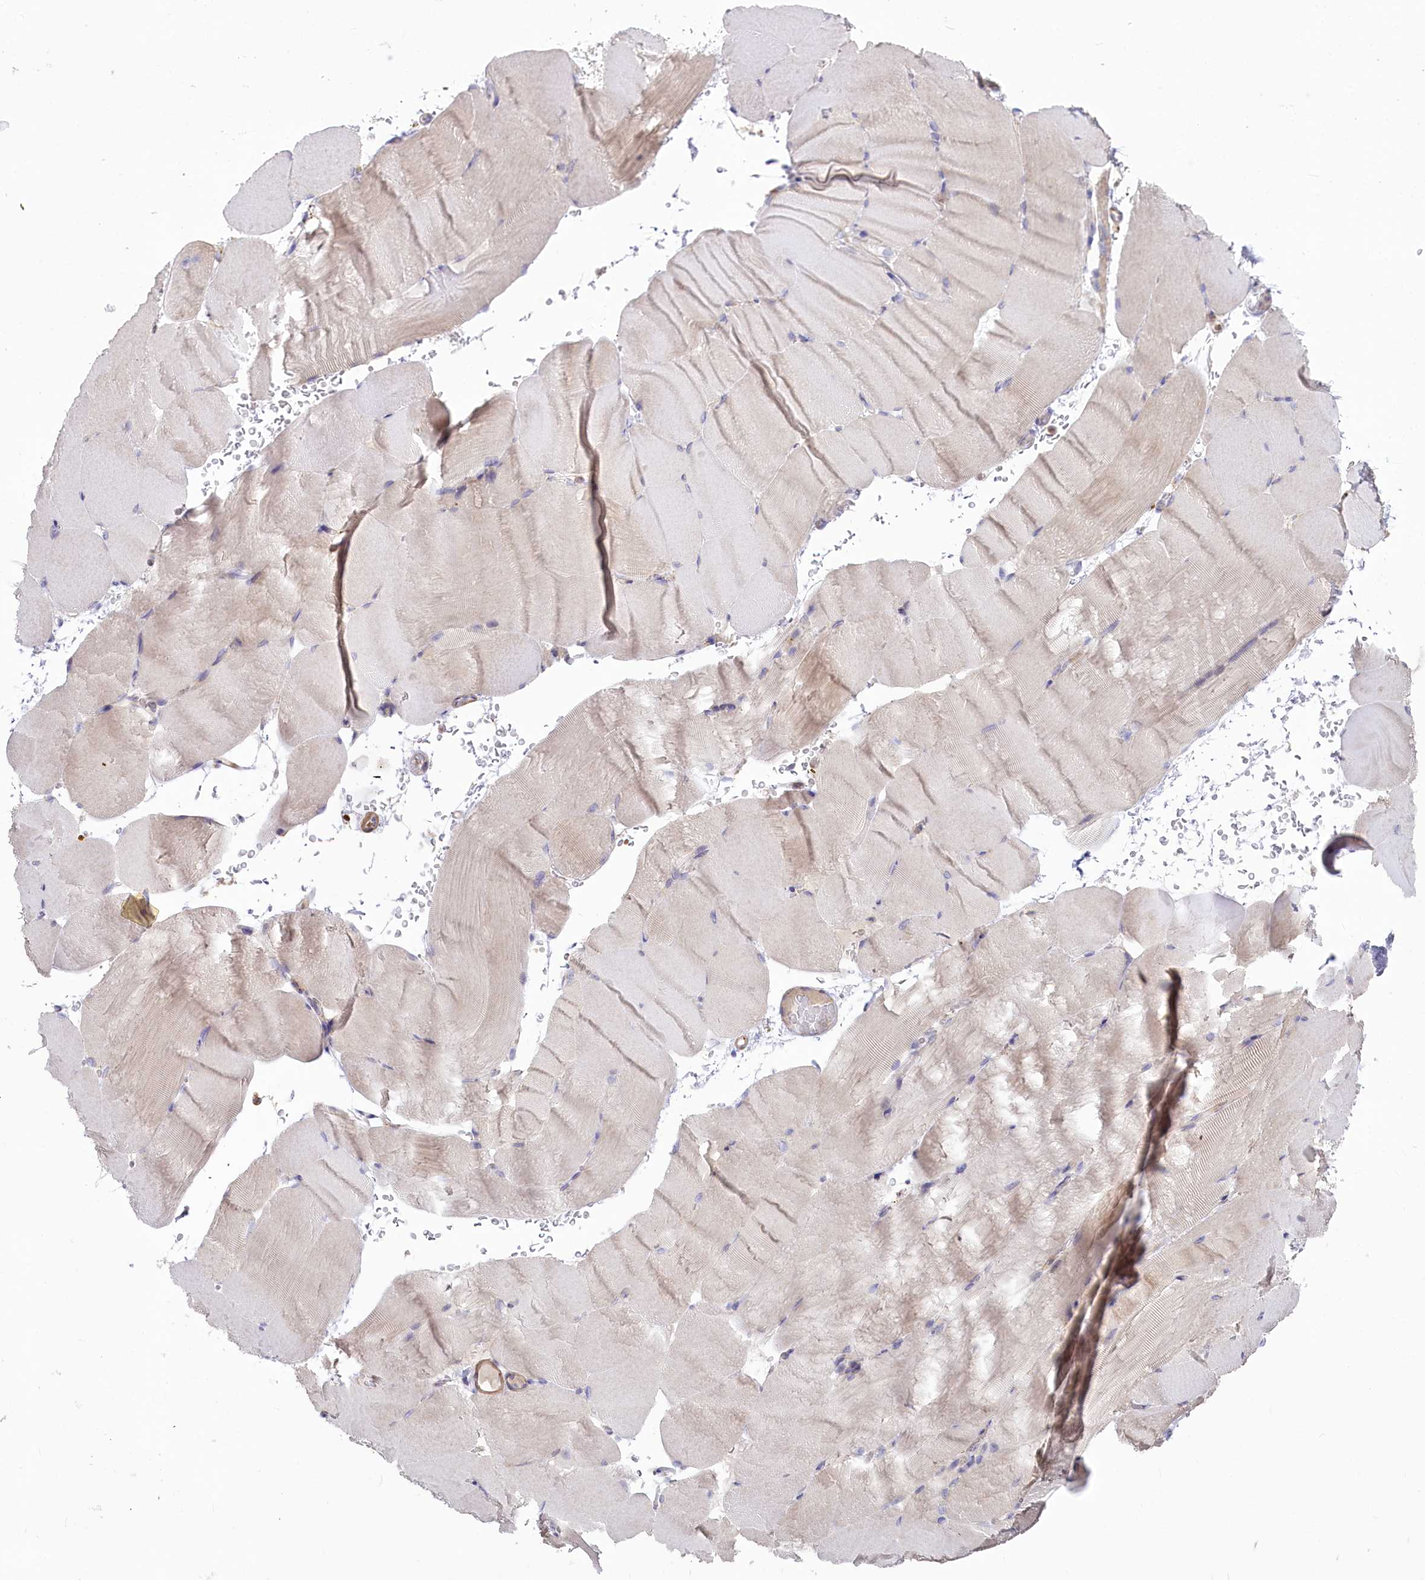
{"staining": {"intensity": "negative", "quantity": "none", "location": "none"}, "tissue": "skeletal muscle", "cell_type": "Myocytes", "image_type": "normal", "snomed": [{"axis": "morphology", "description": "Normal tissue, NOS"}, {"axis": "topography", "description": "Skeletal muscle"}, {"axis": "topography", "description": "Parathyroid gland"}], "caption": "The immunohistochemistry histopathology image has no significant positivity in myocytes of skeletal muscle.", "gene": "STX6", "patient": {"sex": "female", "age": 37}}